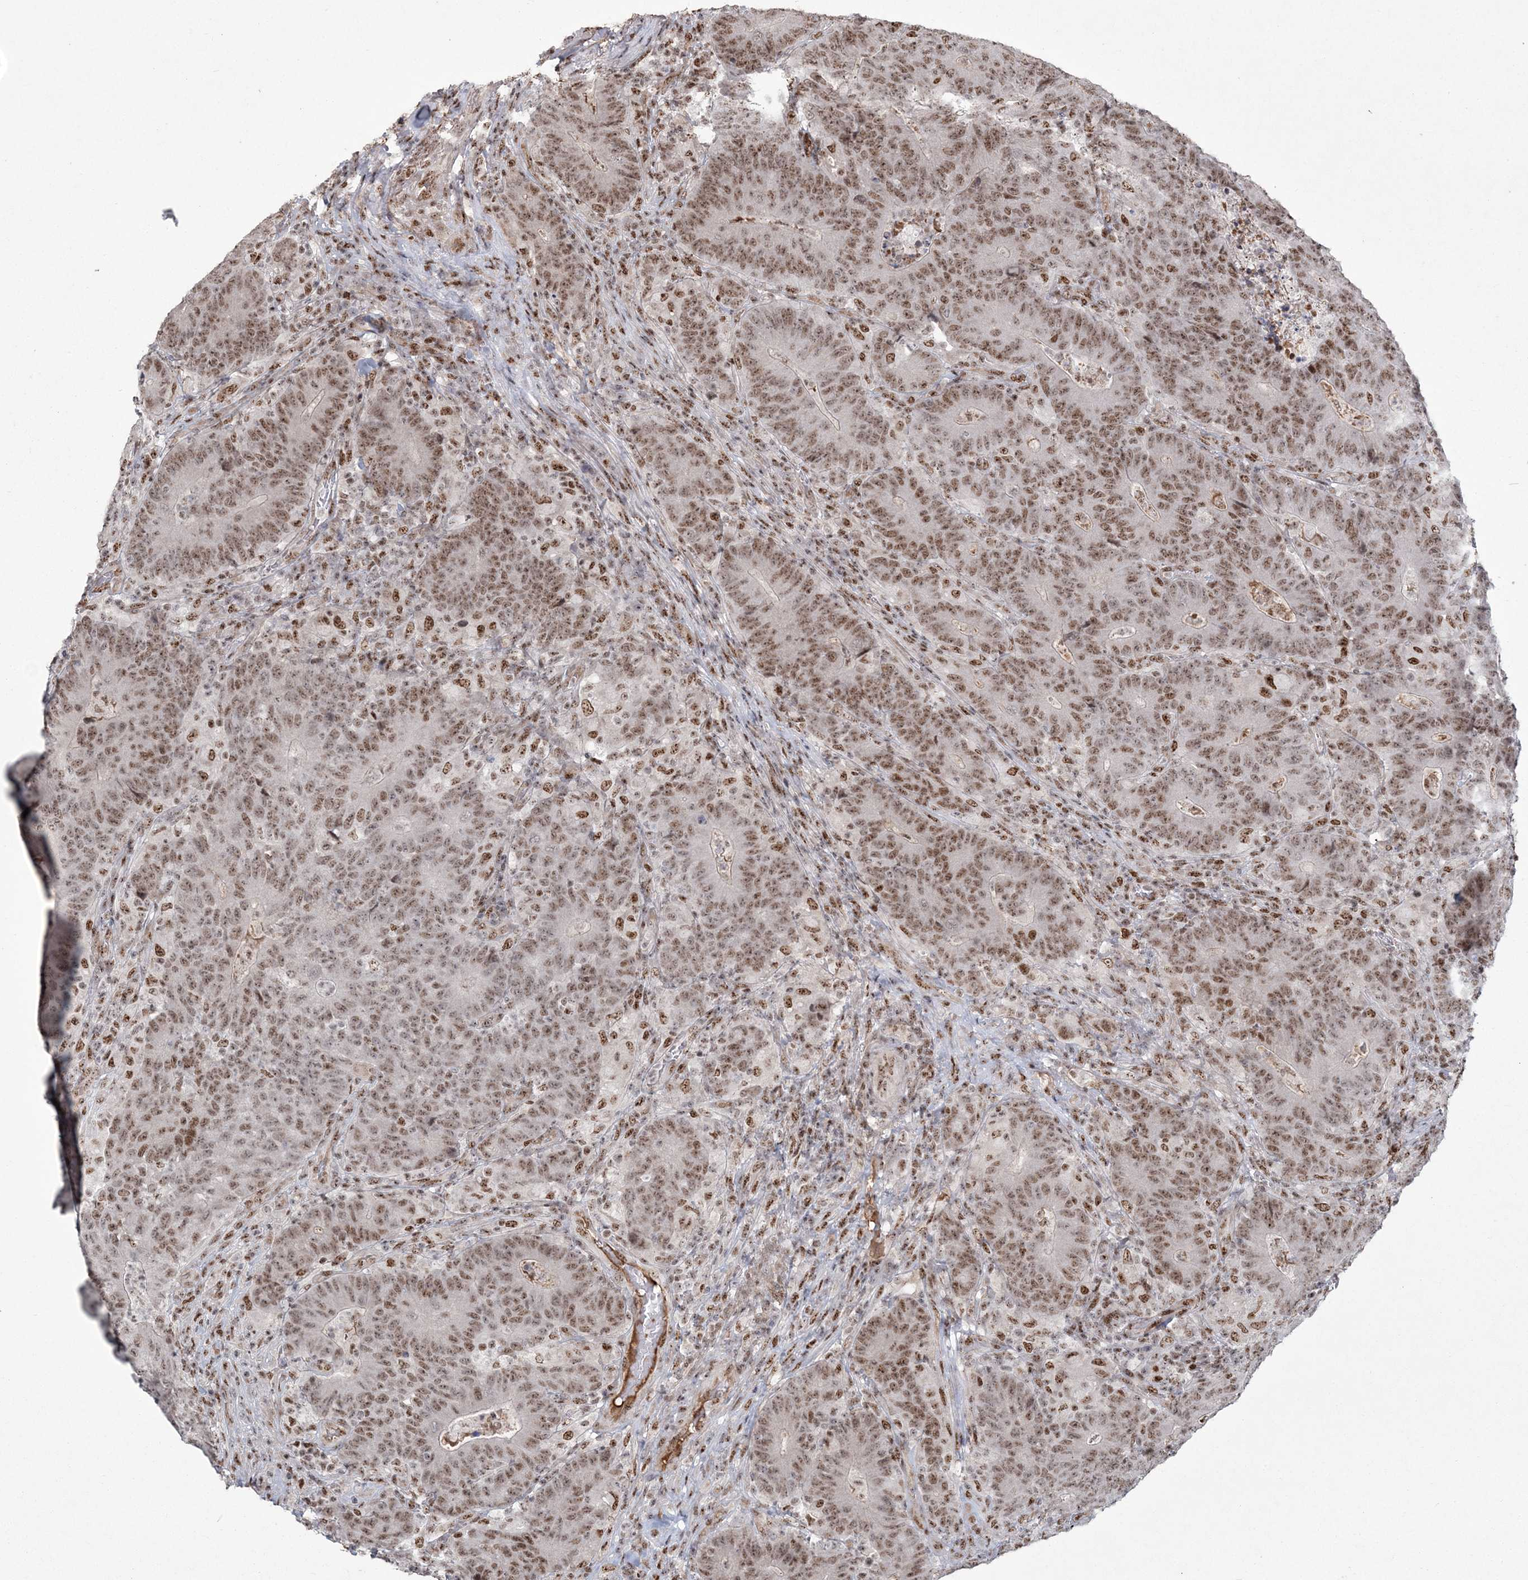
{"staining": {"intensity": "moderate", "quantity": ">75%", "location": "nuclear"}, "tissue": "colorectal cancer", "cell_type": "Tumor cells", "image_type": "cancer", "snomed": [{"axis": "morphology", "description": "Normal tissue, NOS"}, {"axis": "morphology", "description": "Adenocarcinoma, NOS"}, {"axis": "topography", "description": "Colon"}], "caption": "Brown immunohistochemical staining in colorectal adenocarcinoma exhibits moderate nuclear expression in about >75% of tumor cells.", "gene": "RBM17", "patient": {"sex": "female", "age": 75}}